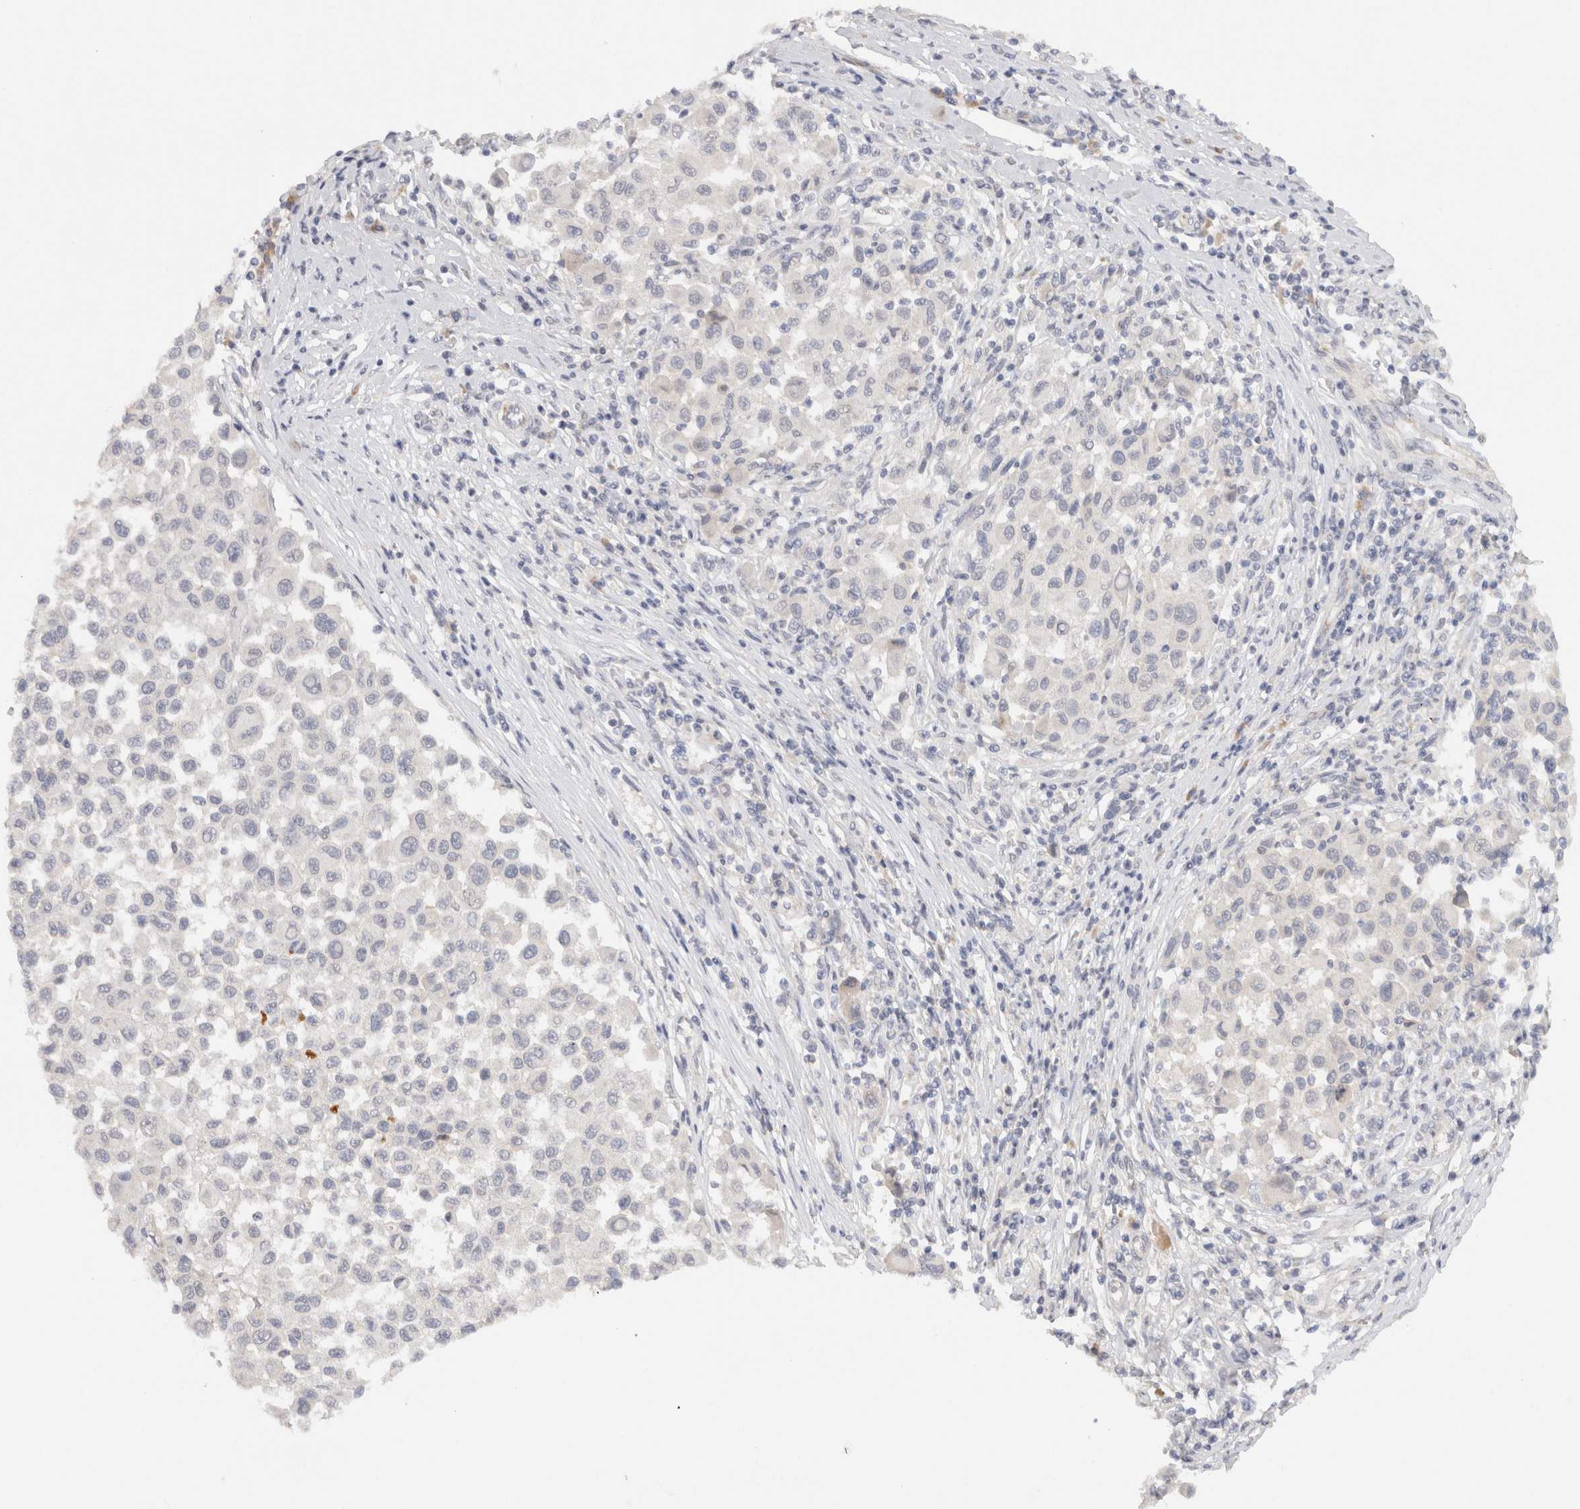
{"staining": {"intensity": "negative", "quantity": "none", "location": "none"}, "tissue": "melanoma", "cell_type": "Tumor cells", "image_type": "cancer", "snomed": [{"axis": "morphology", "description": "Malignant melanoma, Metastatic site"}, {"axis": "topography", "description": "Lymph node"}], "caption": "Tumor cells are negative for protein expression in human melanoma.", "gene": "CHRM4", "patient": {"sex": "male", "age": 61}}